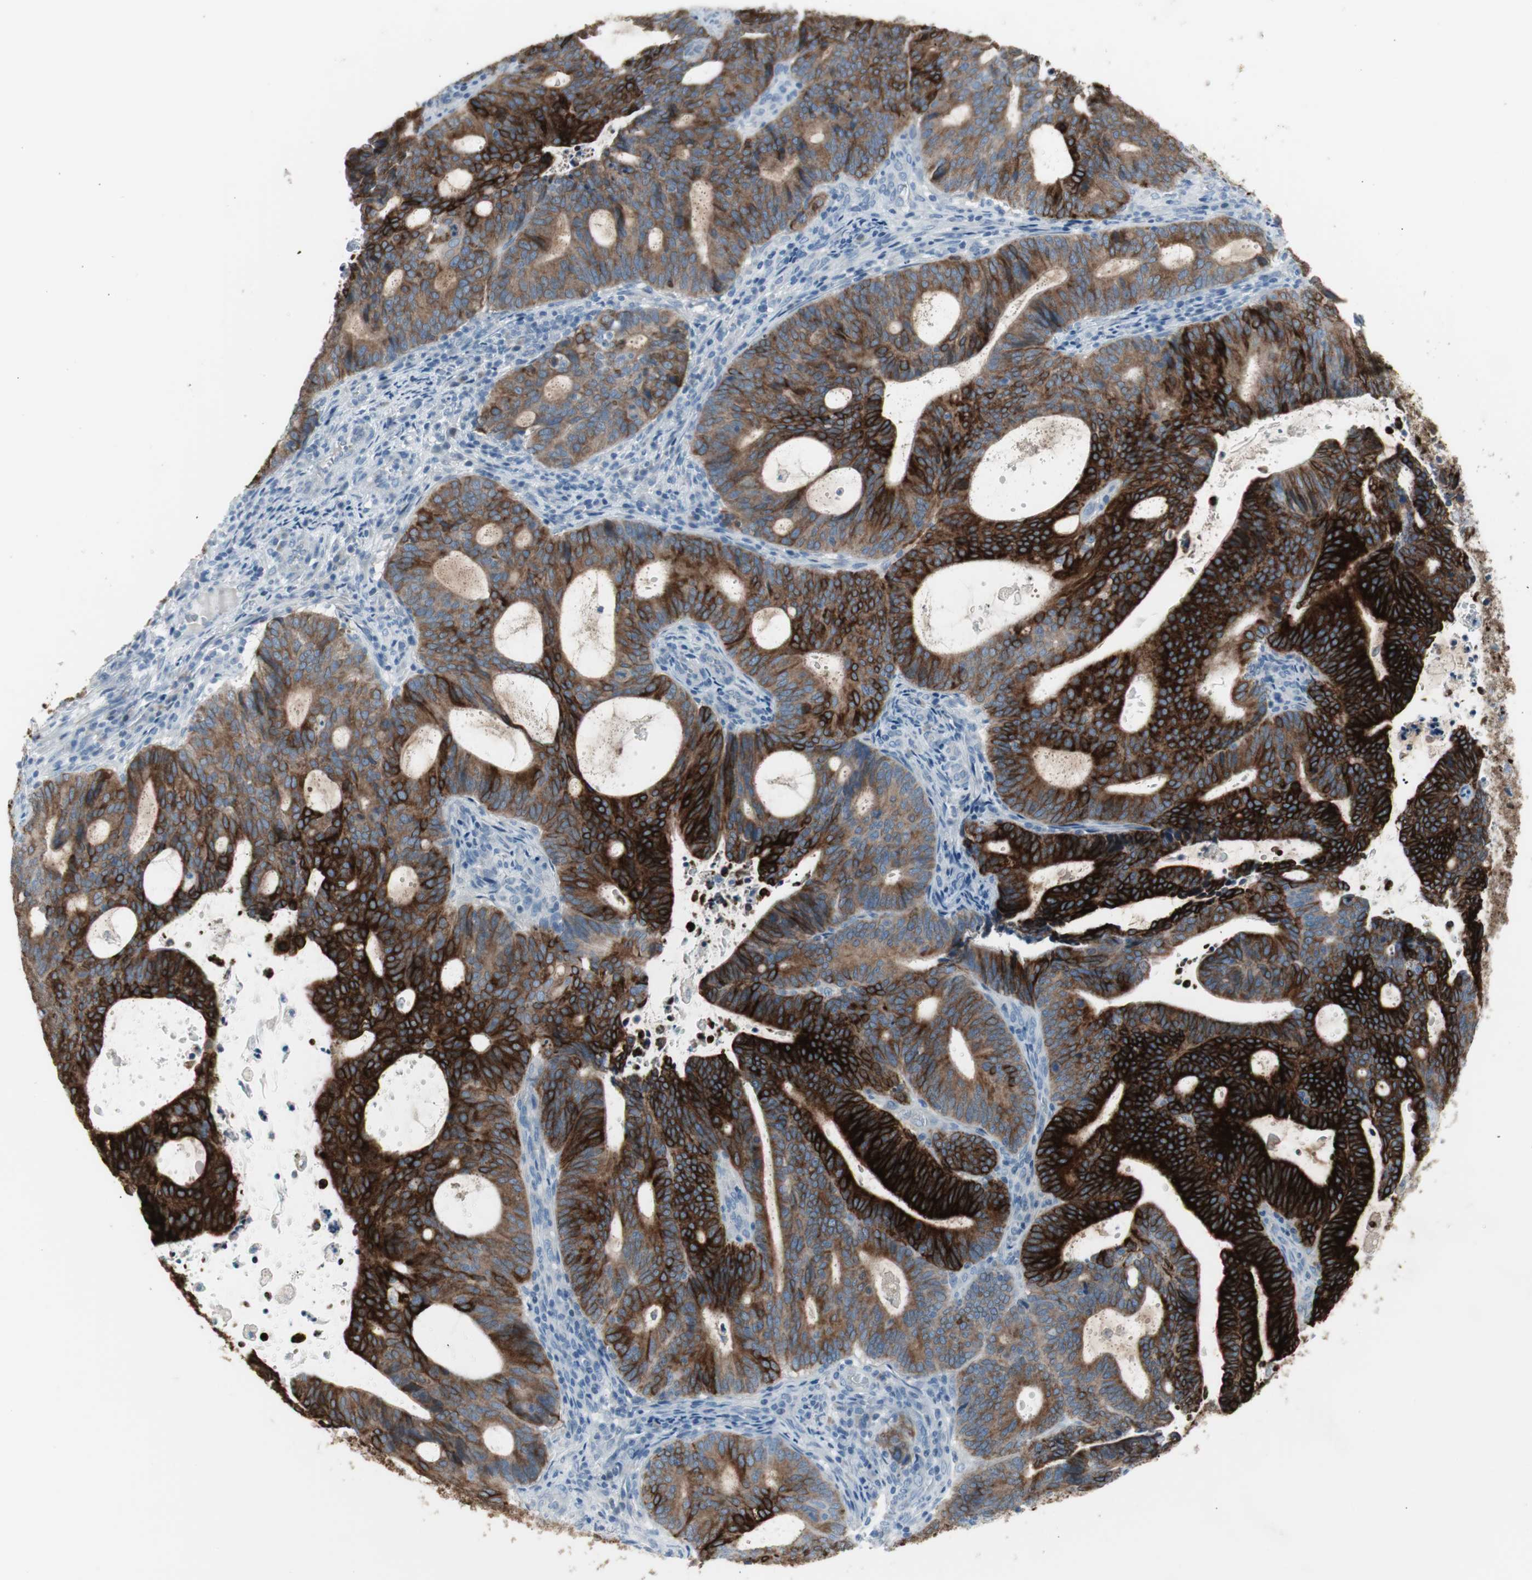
{"staining": {"intensity": "strong", "quantity": ">75%", "location": "cytoplasmic/membranous"}, "tissue": "endometrial cancer", "cell_type": "Tumor cells", "image_type": "cancer", "snomed": [{"axis": "morphology", "description": "Adenocarcinoma, NOS"}, {"axis": "topography", "description": "Uterus"}], "caption": "Strong cytoplasmic/membranous positivity for a protein is appreciated in about >75% of tumor cells of endometrial adenocarcinoma using IHC.", "gene": "AGR2", "patient": {"sex": "female", "age": 83}}